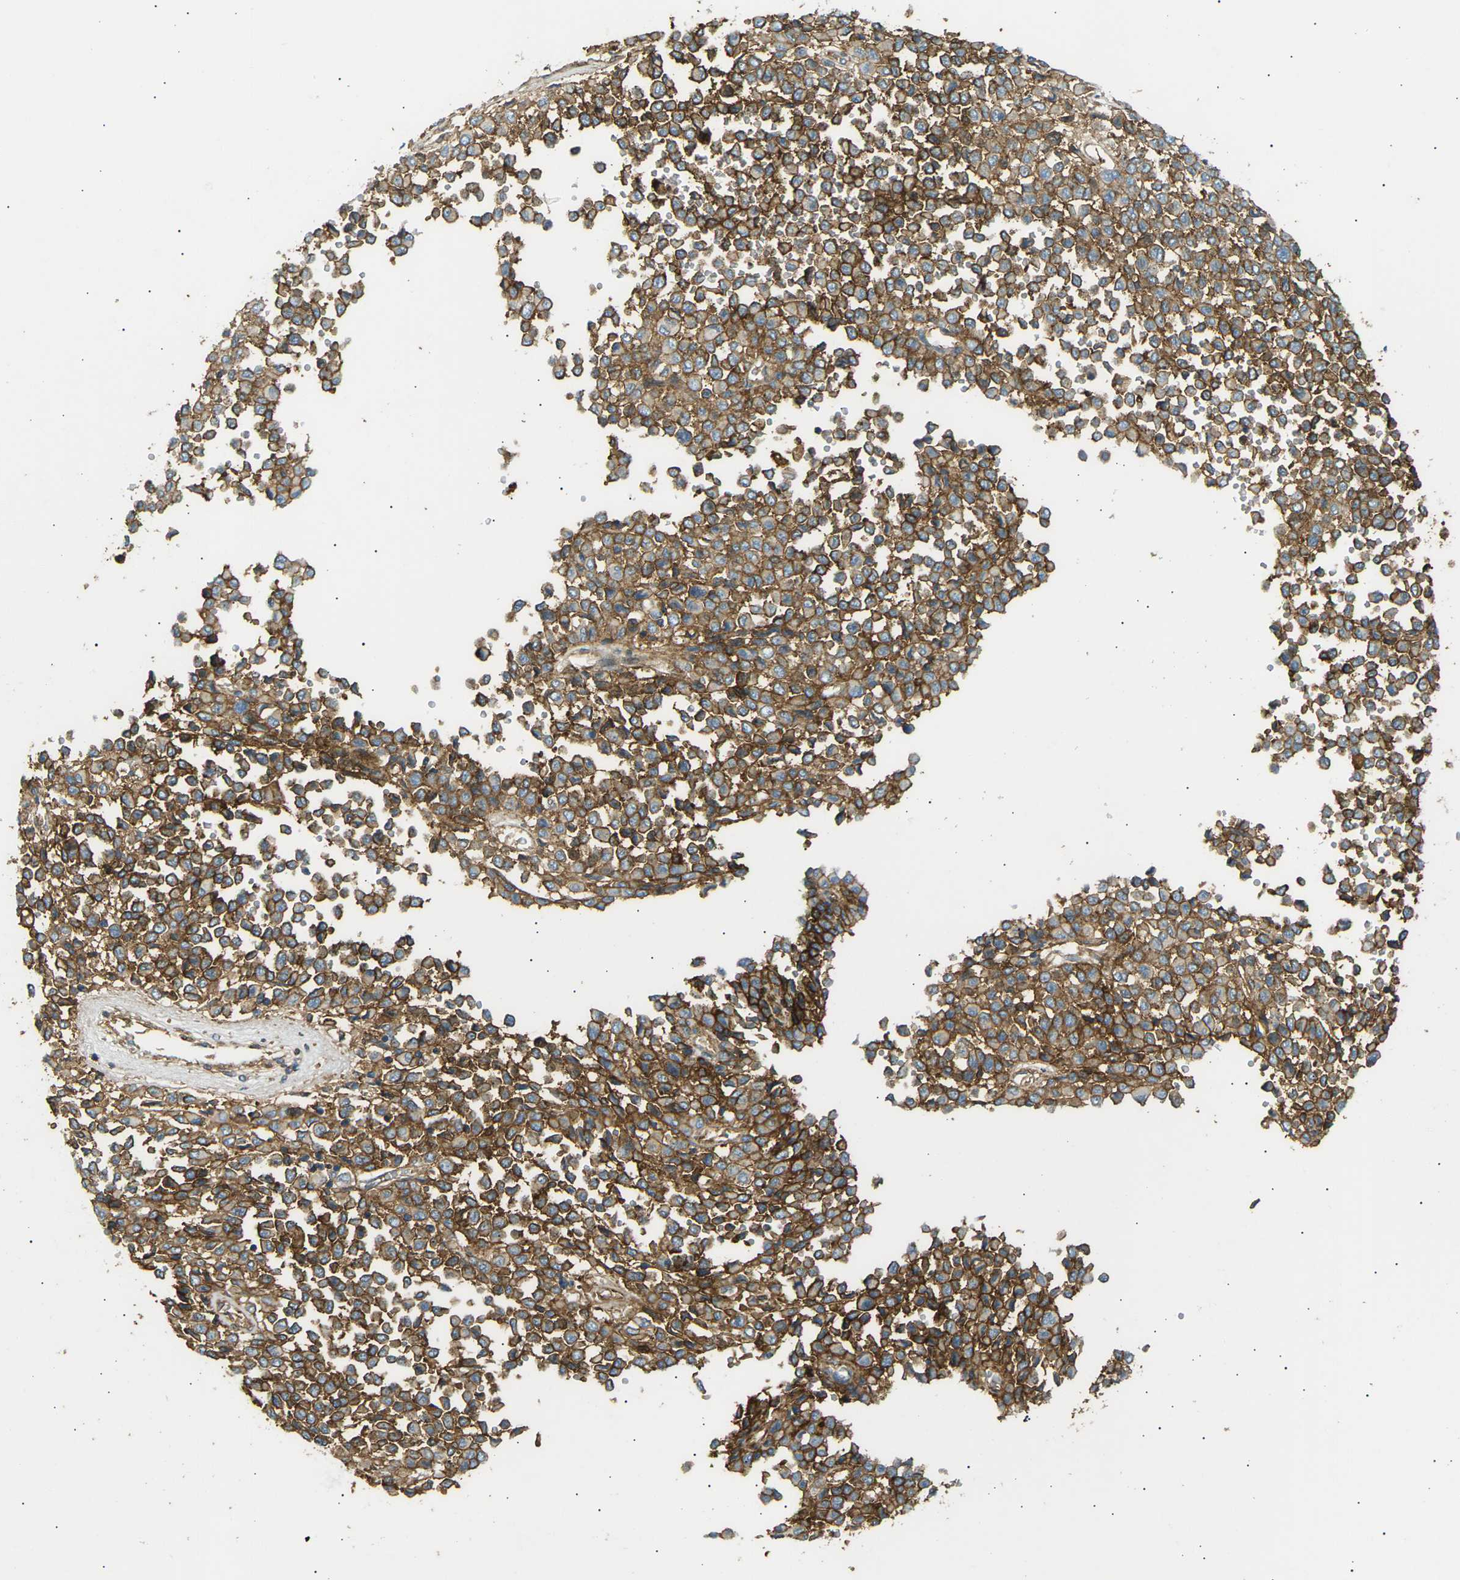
{"staining": {"intensity": "moderate", "quantity": ">75%", "location": "cytoplasmic/membranous"}, "tissue": "melanoma", "cell_type": "Tumor cells", "image_type": "cancer", "snomed": [{"axis": "morphology", "description": "Malignant melanoma, Metastatic site"}, {"axis": "topography", "description": "Pancreas"}], "caption": "Immunohistochemical staining of human melanoma exhibits medium levels of moderate cytoplasmic/membranous protein expression in about >75% of tumor cells. The protein is stained brown, and the nuclei are stained in blue (DAB IHC with brightfield microscopy, high magnification).", "gene": "ATP2B4", "patient": {"sex": "female", "age": 30}}